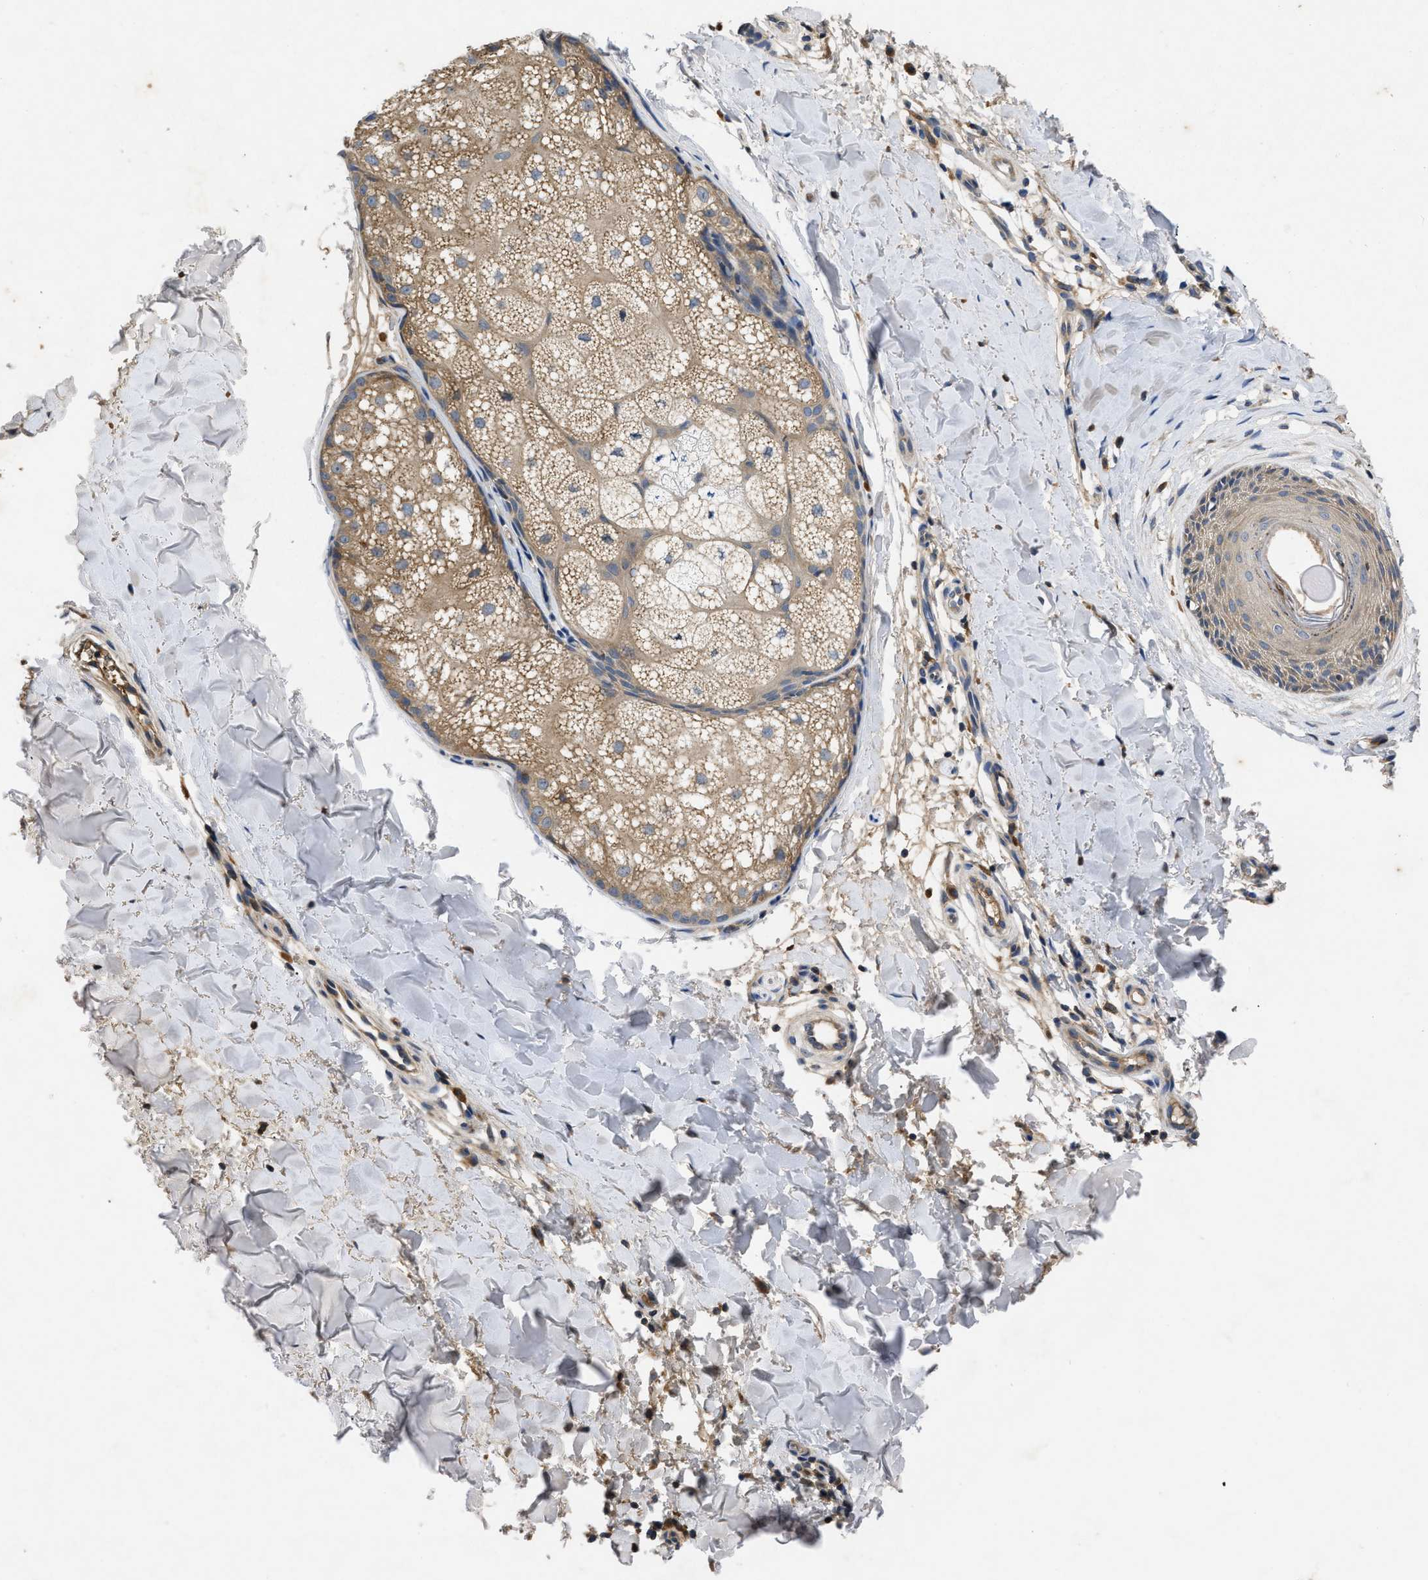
{"staining": {"intensity": "weak", "quantity": ">75%", "location": "cytoplasmic/membranous"}, "tissue": "skin", "cell_type": "Fibroblasts", "image_type": "normal", "snomed": [{"axis": "morphology", "description": "Normal tissue, NOS"}, {"axis": "morphology", "description": "Malignant melanoma, Metastatic site"}, {"axis": "topography", "description": "Skin"}], "caption": "A brown stain highlights weak cytoplasmic/membranous expression of a protein in fibroblasts of benign human skin. (DAB (3,3'-diaminobenzidine) IHC with brightfield microscopy, high magnification).", "gene": "VPS4A", "patient": {"sex": "male", "age": 41}}